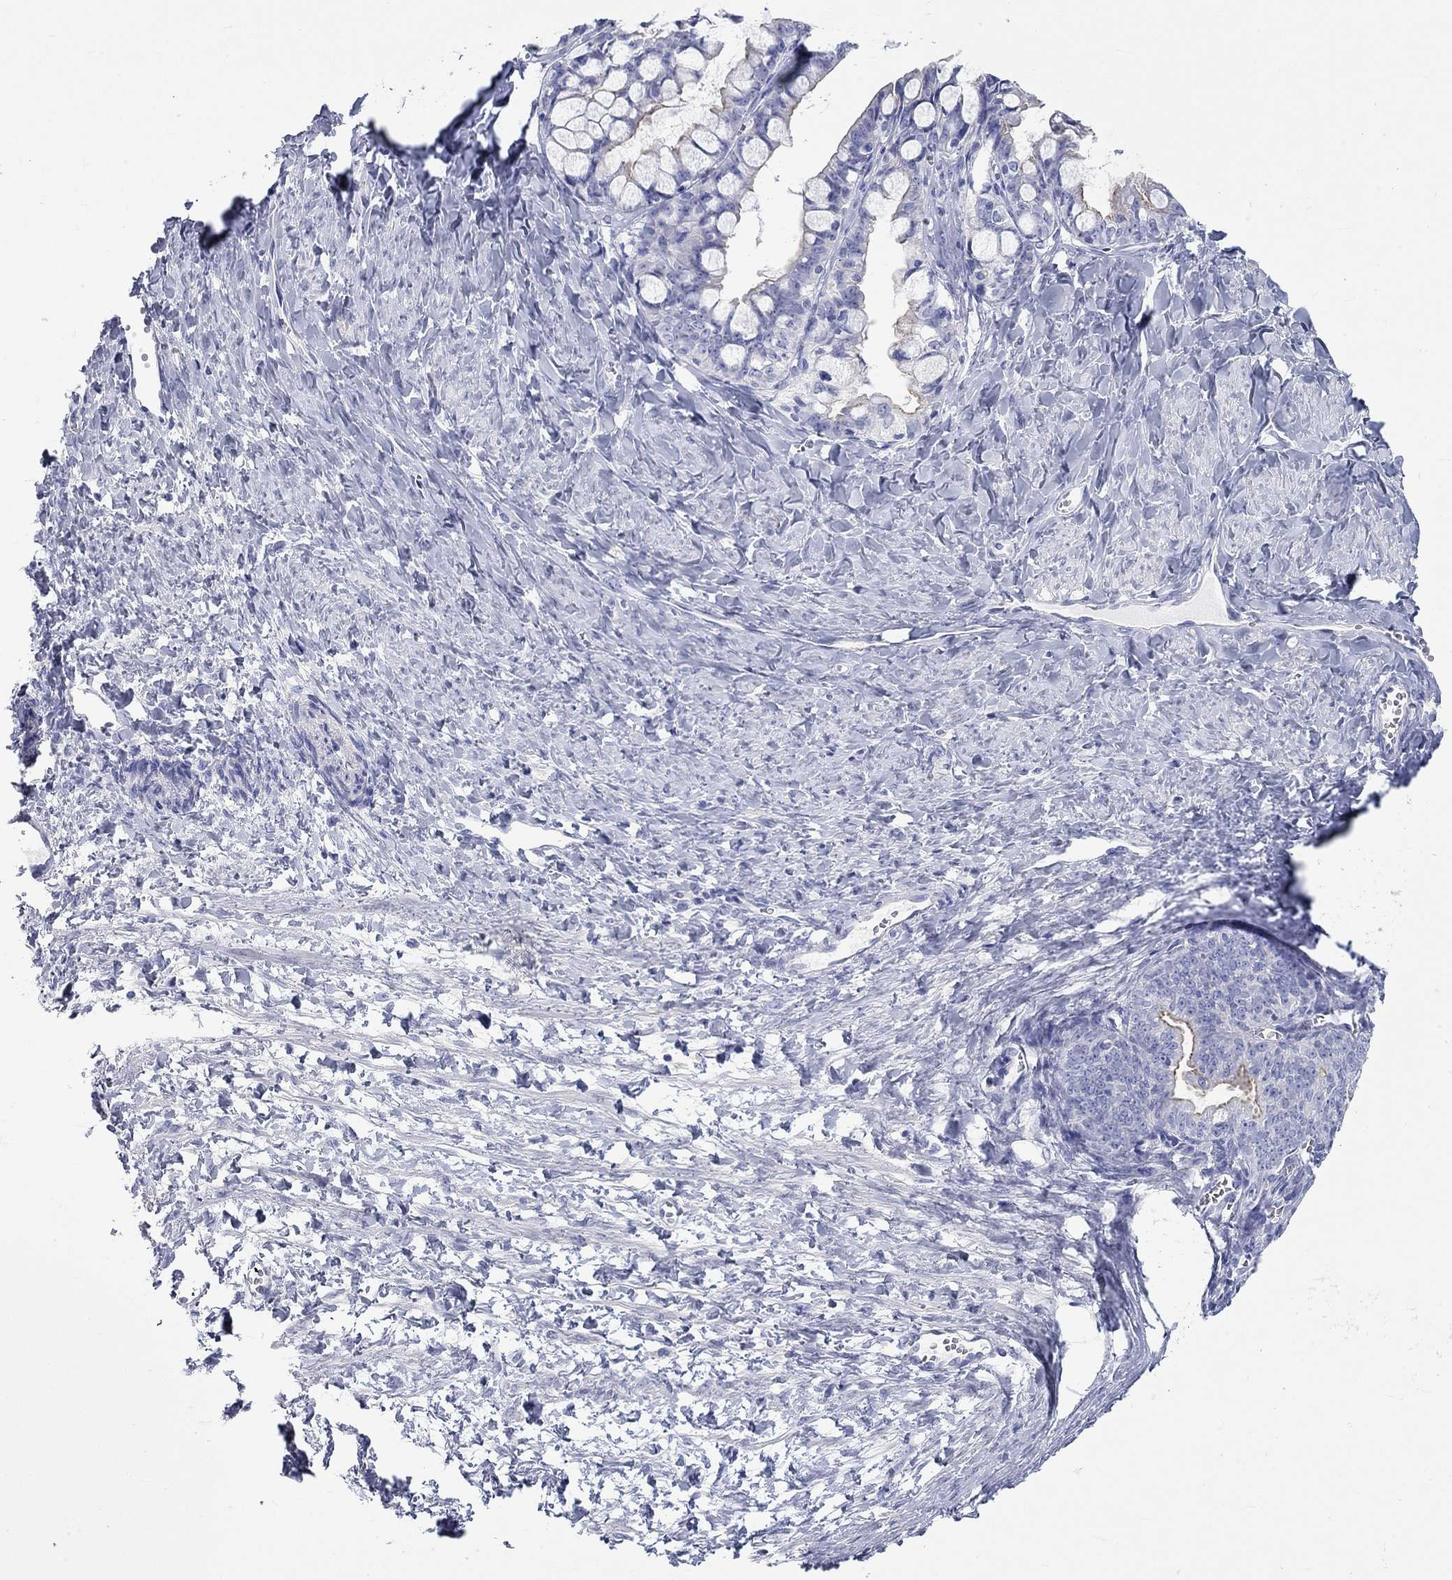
{"staining": {"intensity": "negative", "quantity": "none", "location": "none"}, "tissue": "ovarian cancer", "cell_type": "Tumor cells", "image_type": "cancer", "snomed": [{"axis": "morphology", "description": "Cystadenocarcinoma, mucinous, NOS"}, {"axis": "topography", "description": "Ovary"}], "caption": "Tumor cells show no significant protein positivity in ovarian cancer.", "gene": "SPATA9", "patient": {"sex": "female", "age": 63}}